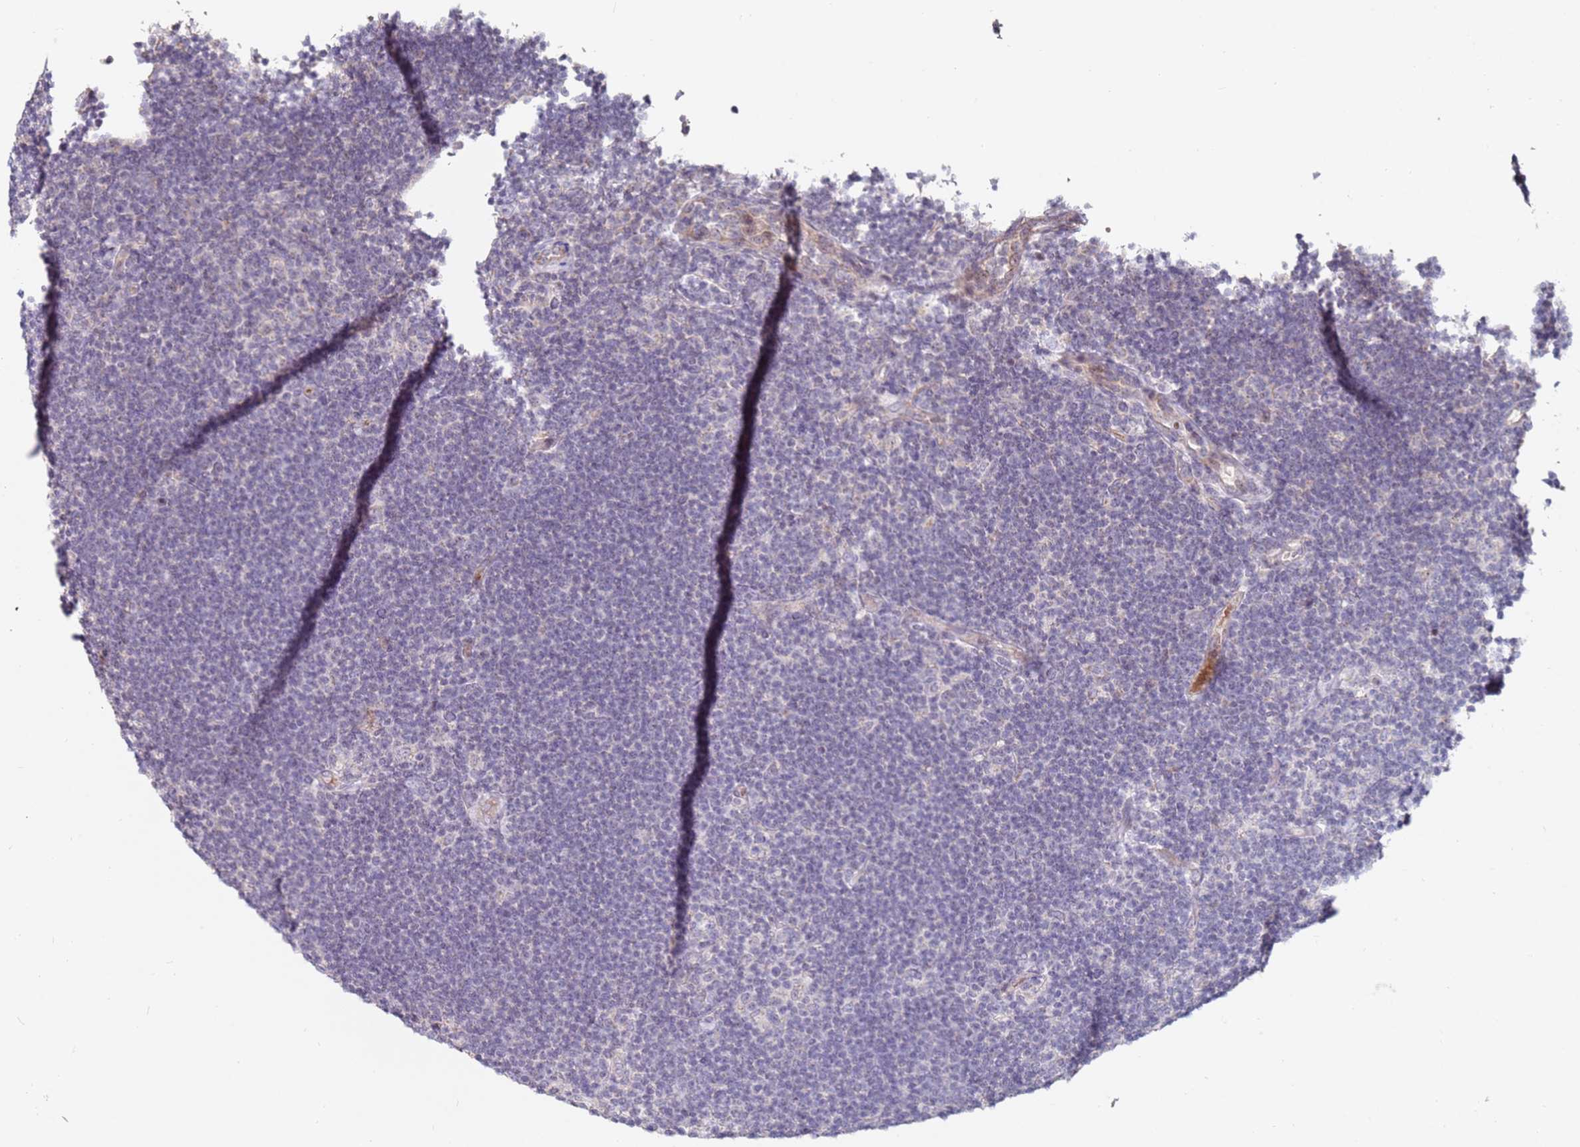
{"staining": {"intensity": "negative", "quantity": "none", "location": "none"}, "tissue": "lymphoma", "cell_type": "Tumor cells", "image_type": "cancer", "snomed": [{"axis": "morphology", "description": "Hodgkin's disease, NOS"}, {"axis": "topography", "description": "Lymph node"}], "caption": "High power microscopy photomicrograph of an IHC histopathology image of lymphoma, revealing no significant expression in tumor cells.", "gene": "RARS2", "patient": {"sex": "female", "age": 57}}